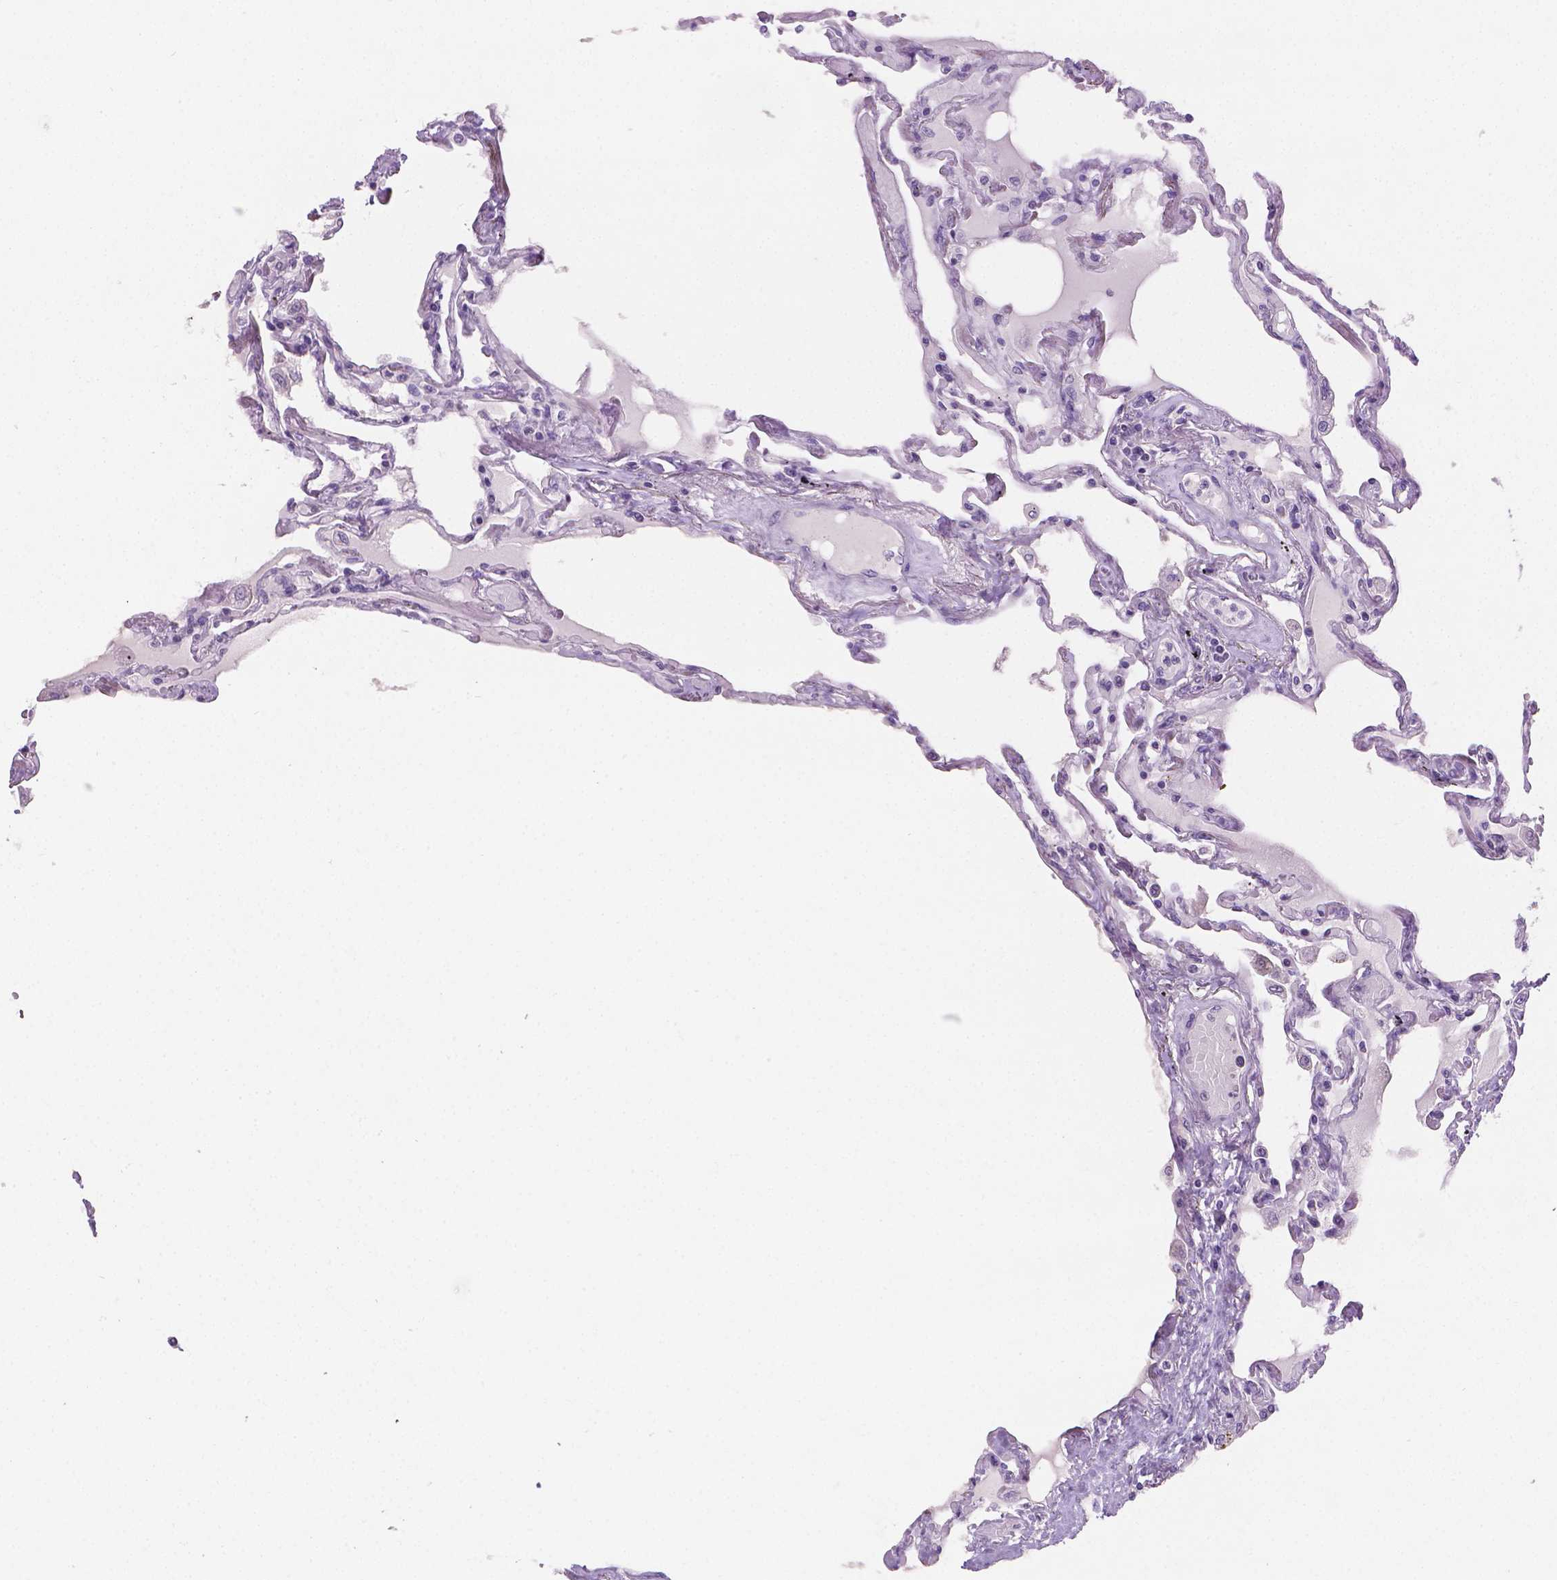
{"staining": {"intensity": "negative", "quantity": "none", "location": "none"}, "tissue": "lung", "cell_type": "Alveolar cells", "image_type": "normal", "snomed": [{"axis": "morphology", "description": "Normal tissue, NOS"}, {"axis": "morphology", "description": "Adenocarcinoma, NOS"}, {"axis": "topography", "description": "Cartilage tissue"}, {"axis": "topography", "description": "Lung"}], "caption": "Immunohistochemical staining of normal lung demonstrates no significant positivity in alveolar cells. Brightfield microscopy of immunohistochemistry (IHC) stained with DAB (3,3'-diaminobenzidine) (brown) and hematoxylin (blue), captured at high magnification.", "gene": "TNNI2", "patient": {"sex": "female", "age": 67}}